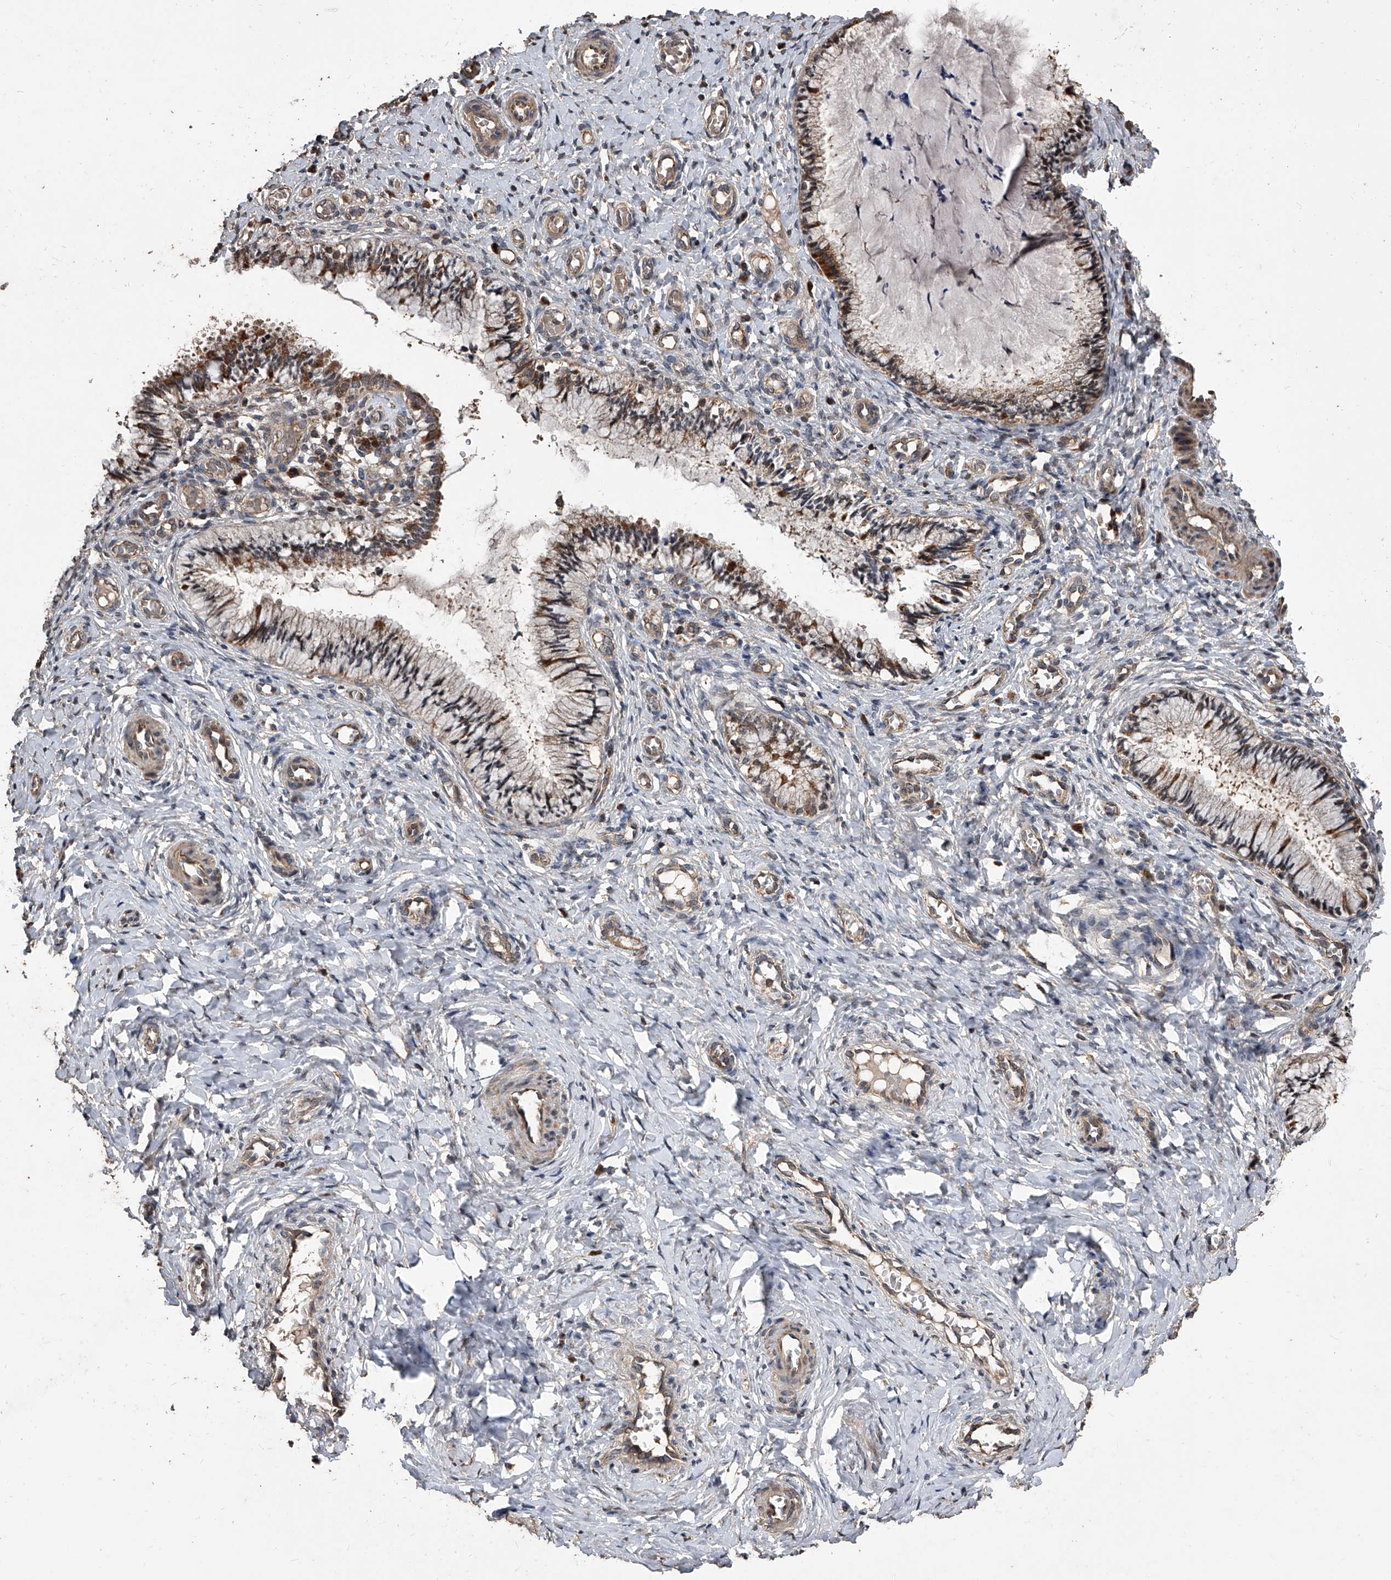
{"staining": {"intensity": "moderate", "quantity": ">75%", "location": "cytoplasmic/membranous"}, "tissue": "cervix", "cell_type": "Glandular cells", "image_type": "normal", "snomed": [{"axis": "morphology", "description": "Normal tissue, NOS"}, {"axis": "topography", "description": "Cervix"}], "caption": "Benign cervix displays moderate cytoplasmic/membranous expression in about >75% of glandular cells.", "gene": "LTV1", "patient": {"sex": "female", "age": 27}}